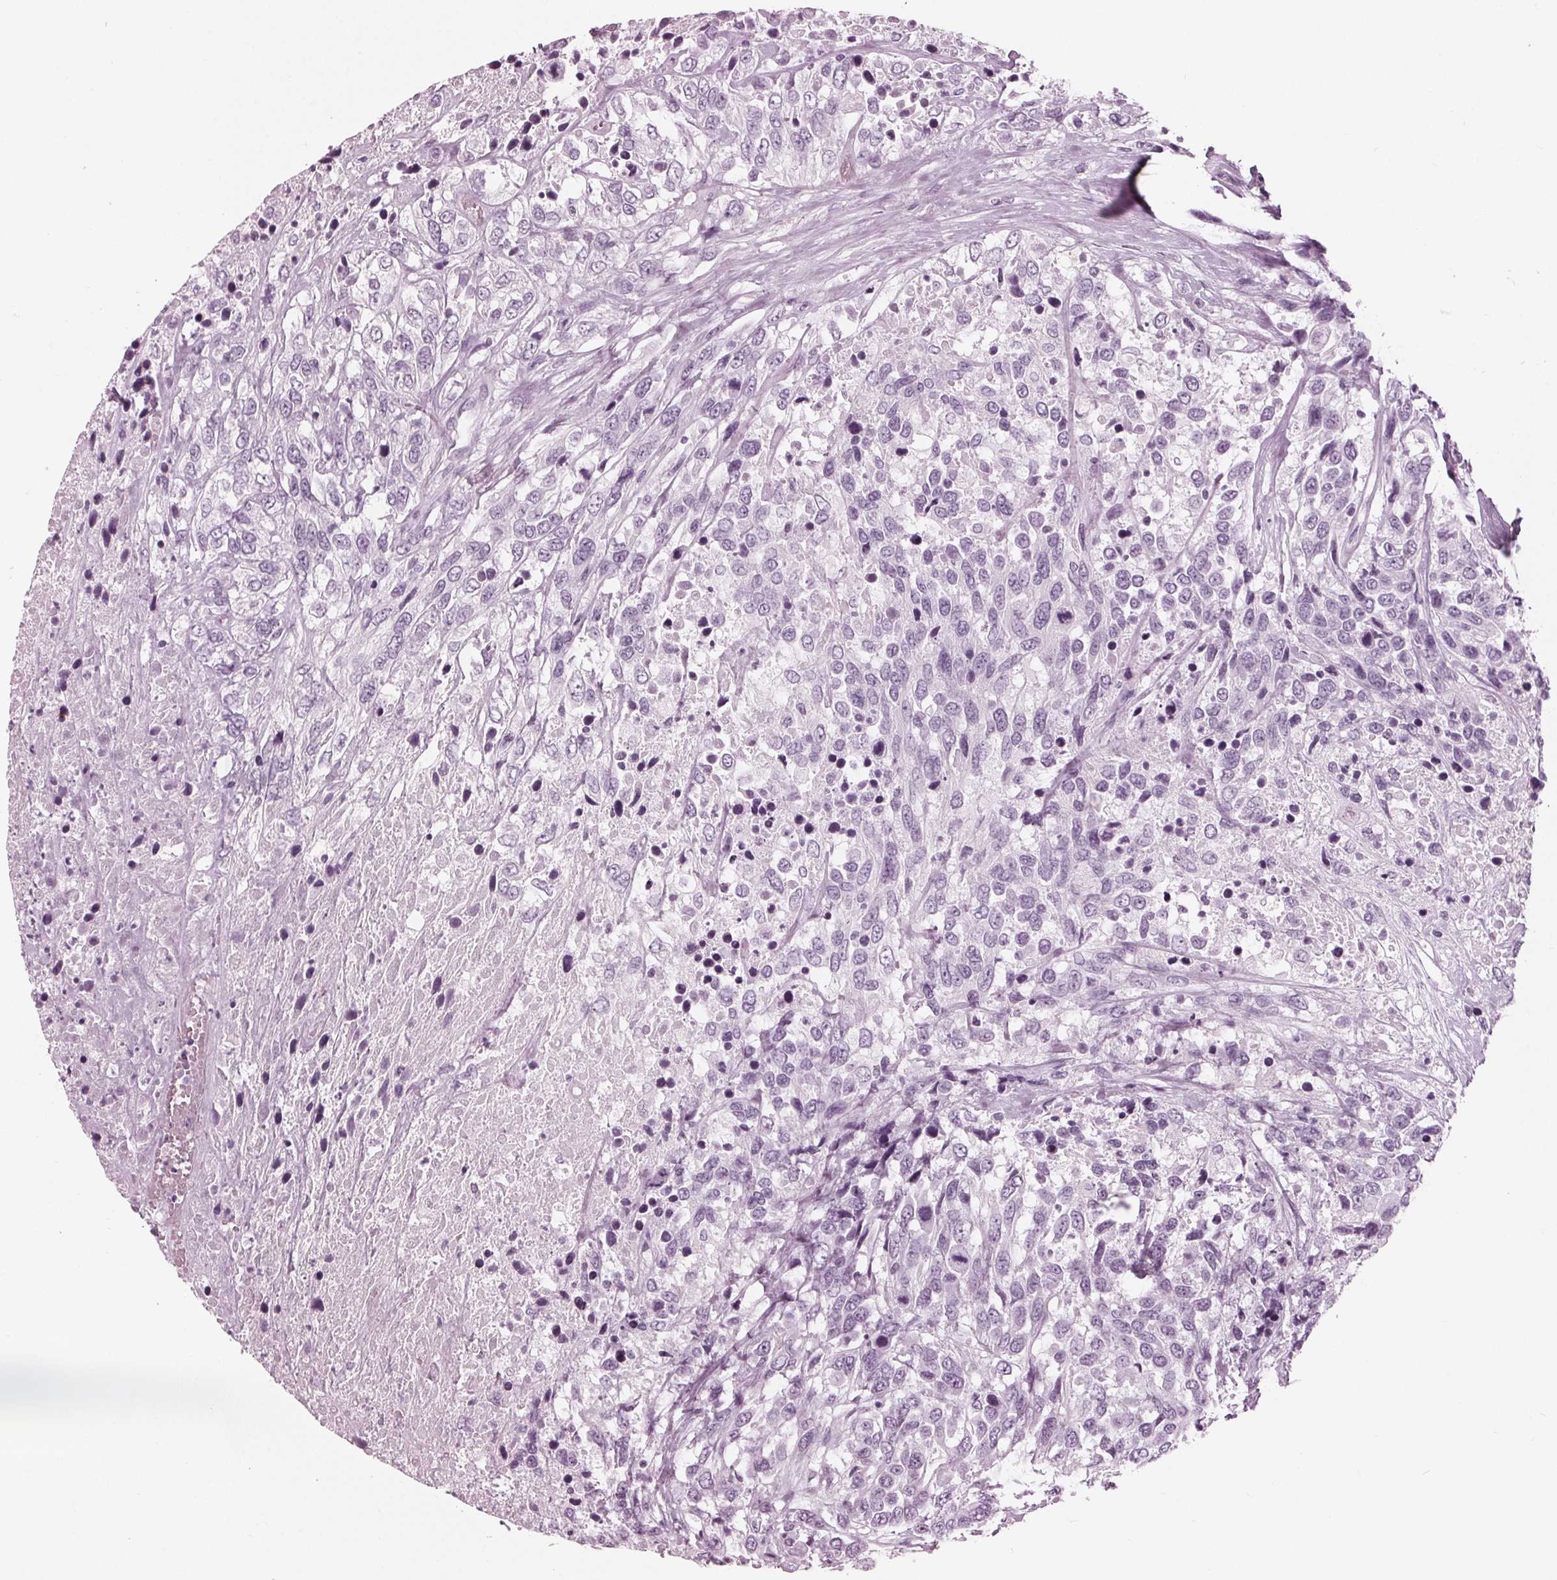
{"staining": {"intensity": "negative", "quantity": "none", "location": "none"}, "tissue": "urothelial cancer", "cell_type": "Tumor cells", "image_type": "cancer", "snomed": [{"axis": "morphology", "description": "Urothelial carcinoma, High grade"}, {"axis": "topography", "description": "Urinary bladder"}], "caption": "A photomicrograph of urothelial cancer stained for a protein displays no brown staining in tumor cells.", "gene": "KRT28", "patient": {"sex": "female", "age": 70}}